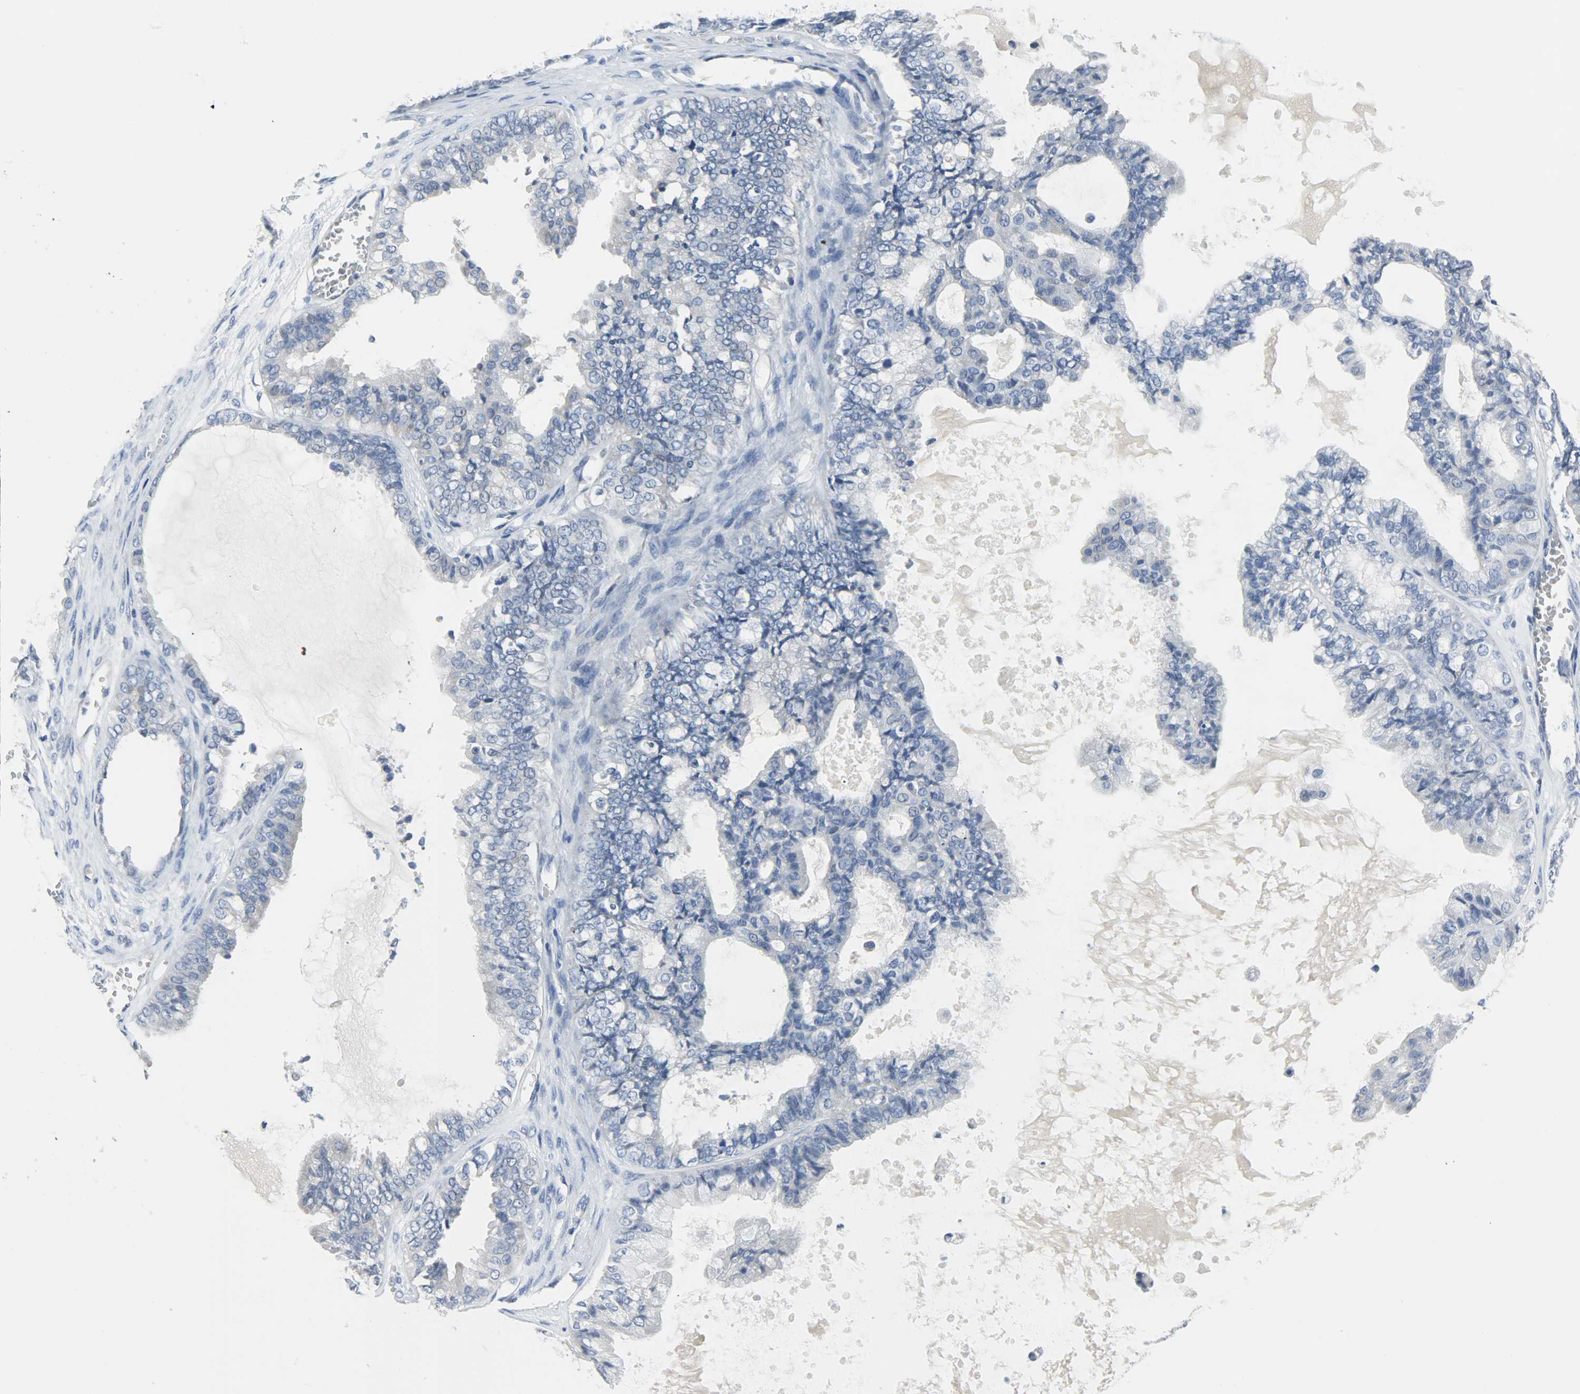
{"staining": {"intensity": "negative", "quantity": "none", "location": "none"}, "tissue": "ovarian cancer", "cell_type": "Tumor cells", "image_type": "cancer", "snomed": [{"axis": "morphology", "description": "Carcinoma, NOS"}, {"axis": "morphology", "description": "Carcinoma, endometroid"}, {"axis": "topography", "description": "Ovary"}], "caption": "High magnification brightfield microscopy of ovarian cancer (carcinoma) stained with DAB (brown) and counterstained with hematoxylin (blue): tumor cells show no significant positivity. (DAB (3,3'-diaminobenzidine) immunohistochemistry, high magnification).", "gene": "CEBPE", "patient": {"sex": "female", "age": 50}}